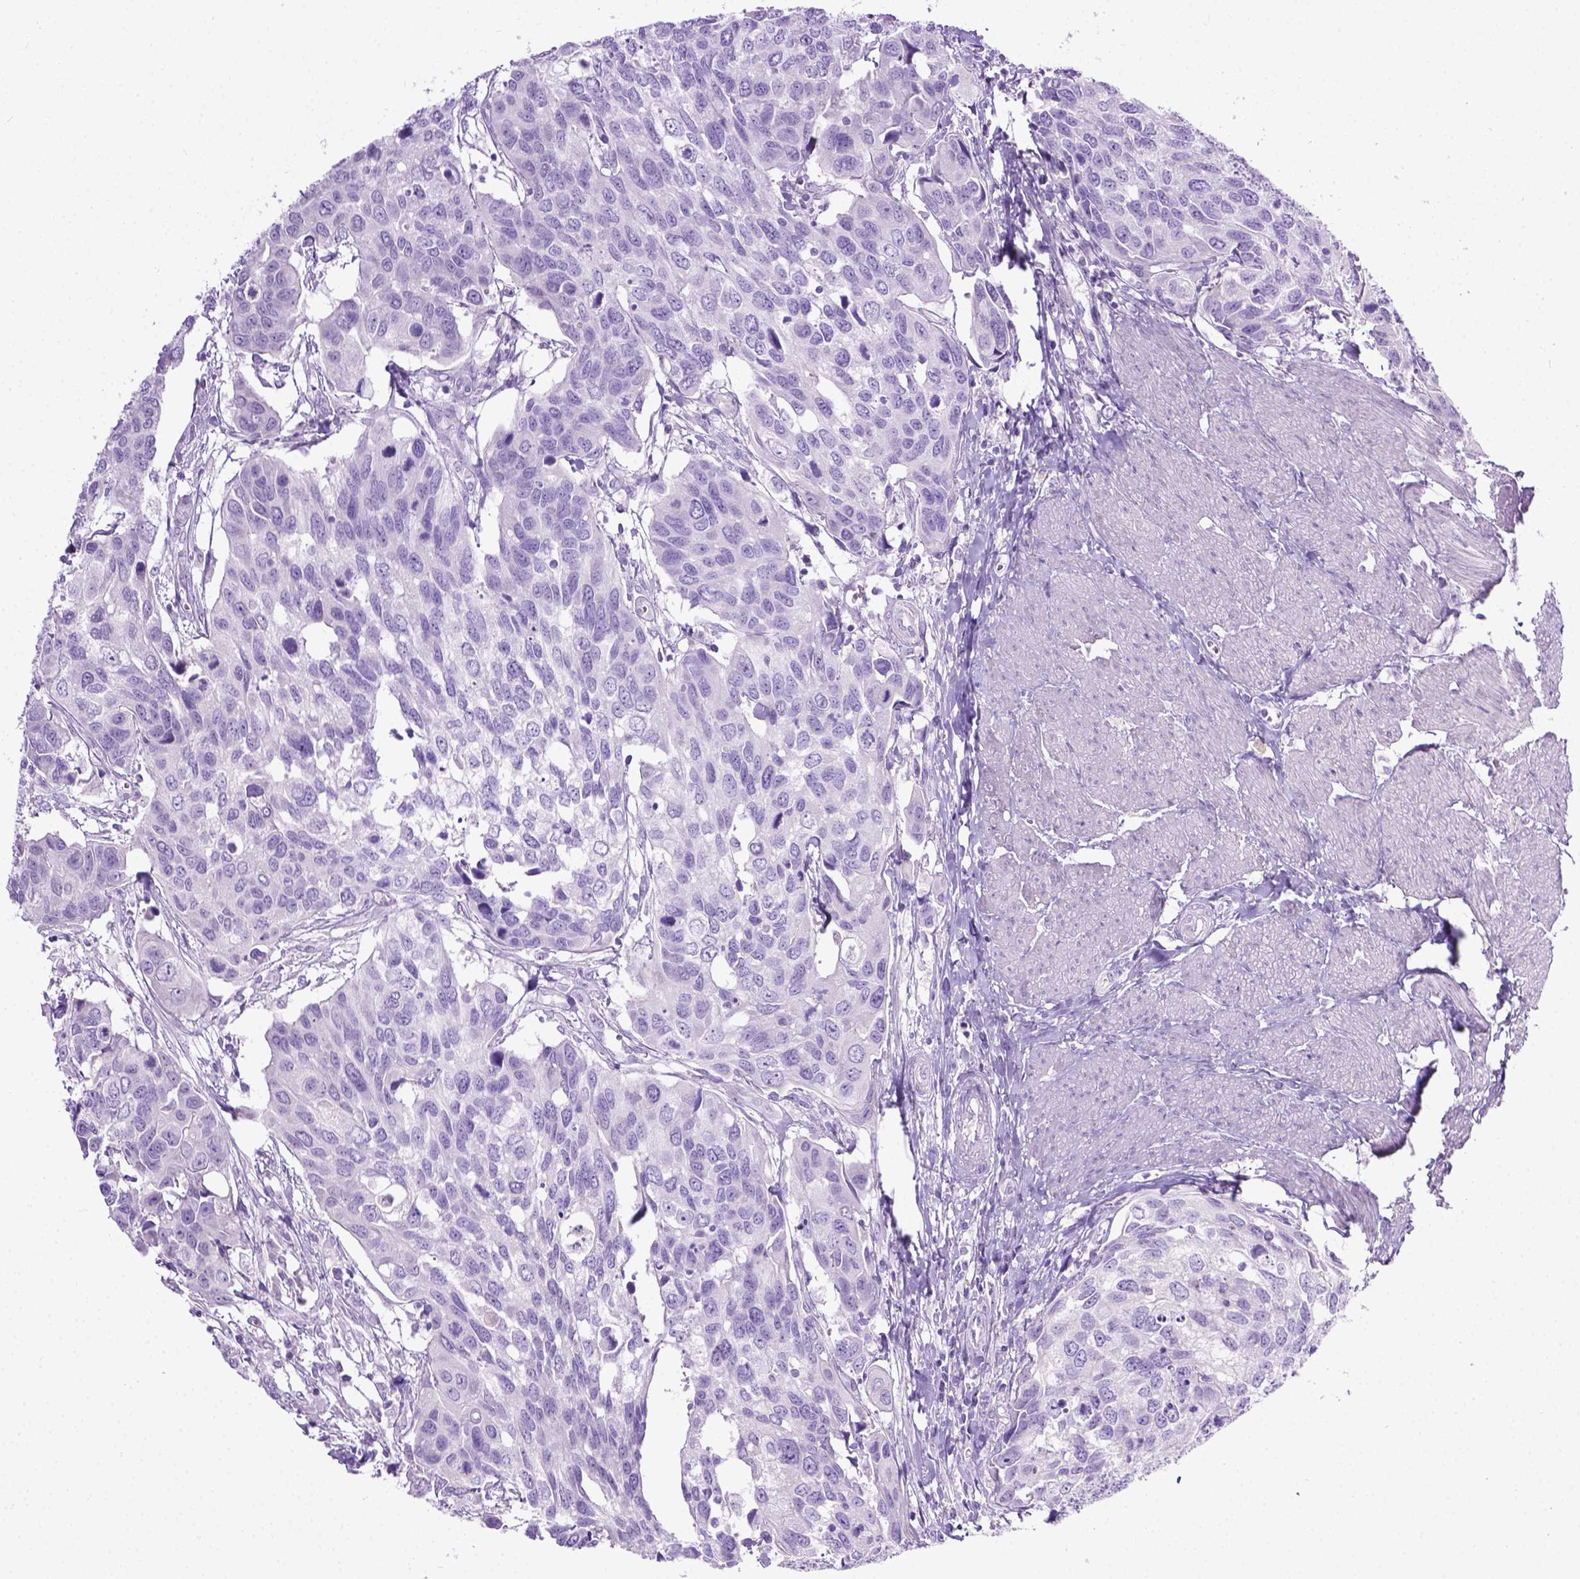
{"staining": {"intensity": "negative", "quantity": "none", "location": "none"}, "tissue": "urothelial cancer", "cell_type": "Tumor cells", "image_type": "cancer", "snomed": [{"axis": "morphology", "description": "Urothelial carcinoma, High grade"}, {"axis": "topography", "description": "Urinary bladder"}], "caption": "This is an IHC histopathology image of human urothelial carcinoma (high-grade). There is no positivity in tumor cells.", "gene": "LELP1", "patient": {"sex": "male", "age": 60}}